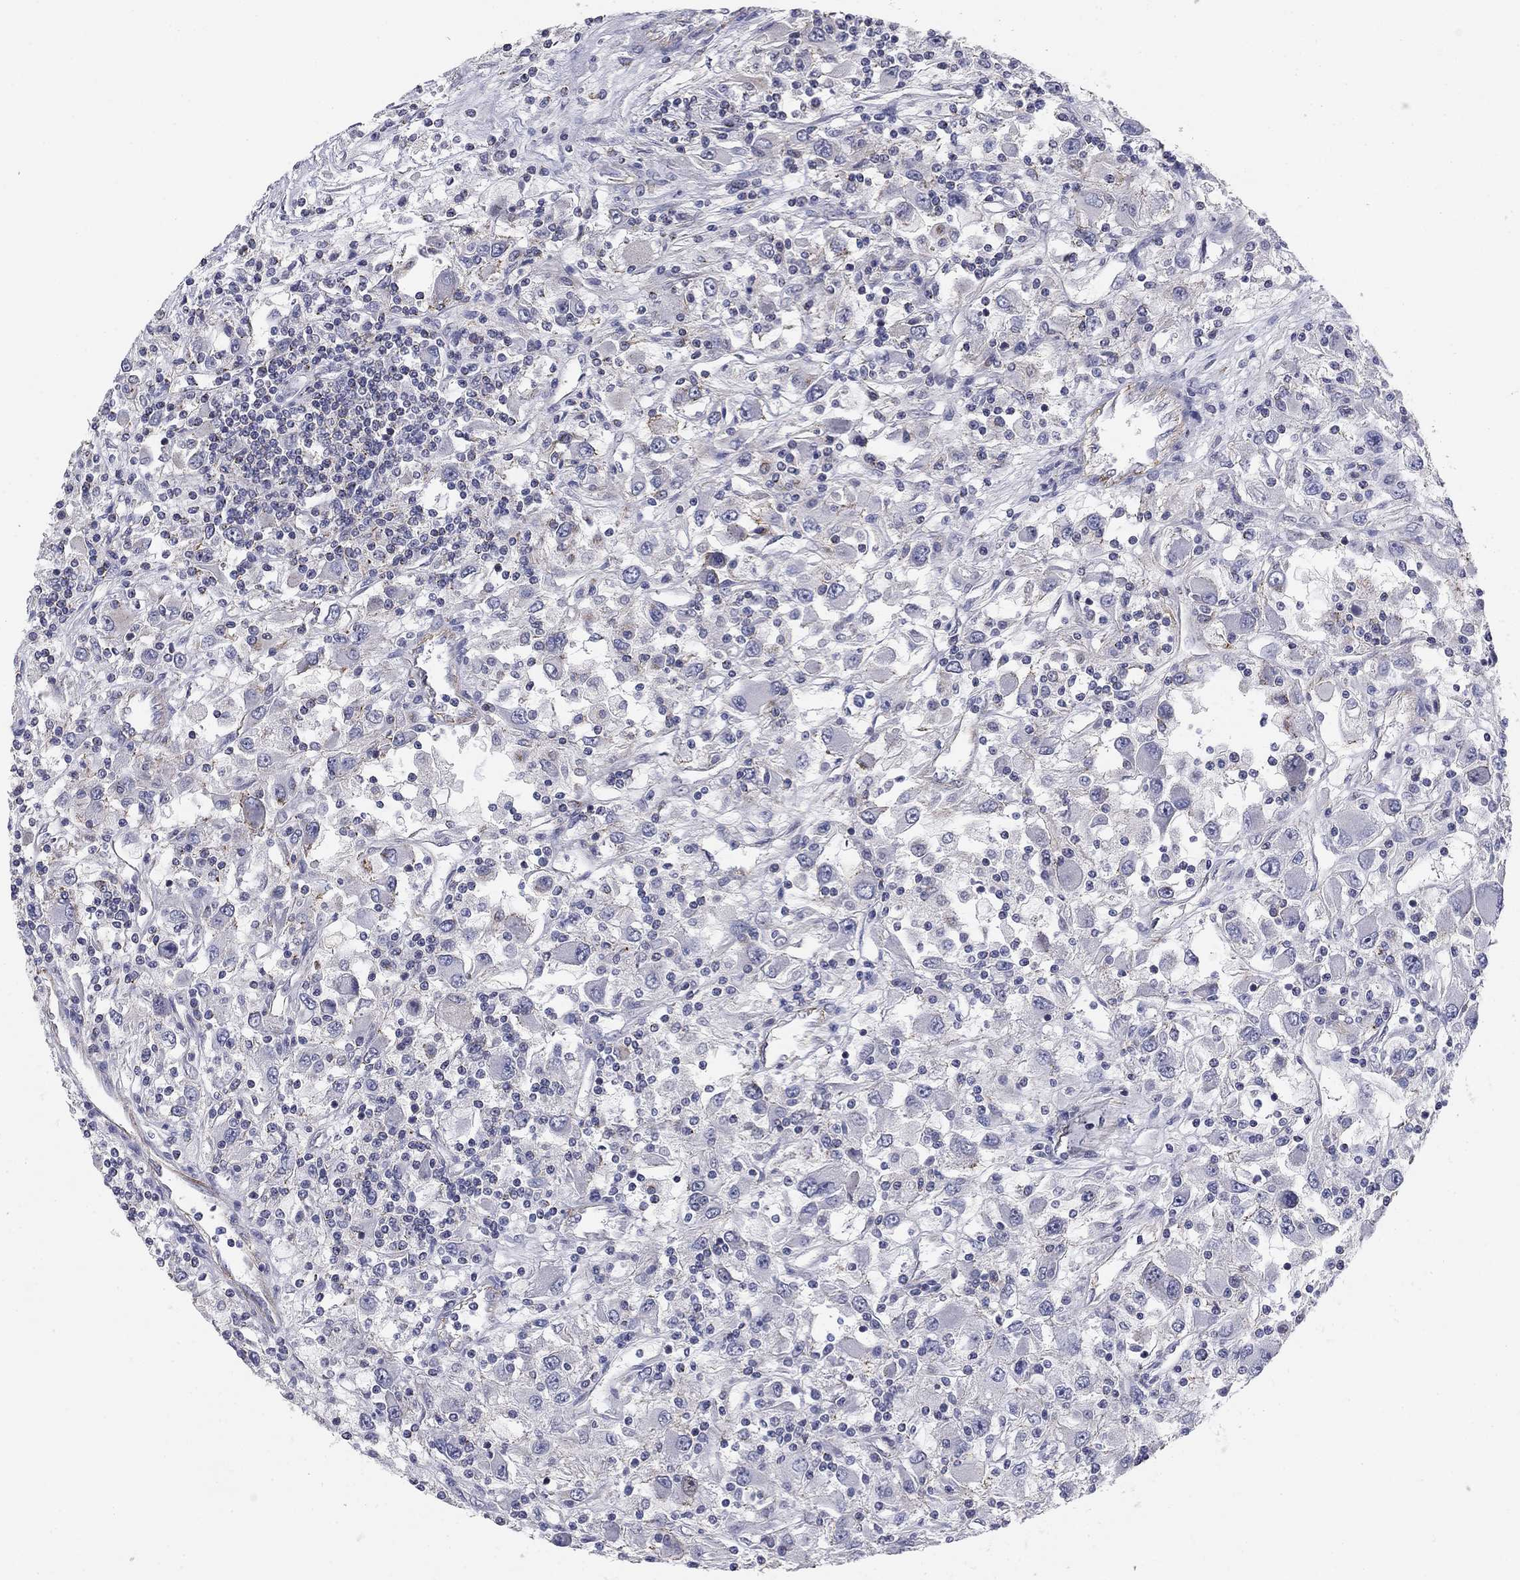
{"staining": {"intensity": "negative", "quantity": "none", "location": "none"}, "tissue": "renal cancer", "cell_type": "Tumor cells", "image_type": "cancer", "snomed": [{"axis": "morphology", "description": "Adenocarcinoma, NOS"}, {"axis": "topography", "description": "Kidney"}], "caption": "Human adenocarcinoma (renal) stained for a protein using immunohistochemistry displays no expression in tumor cells.", "gene": "SEPTIN3", "patient": {"sex": "female", "age": 67}}